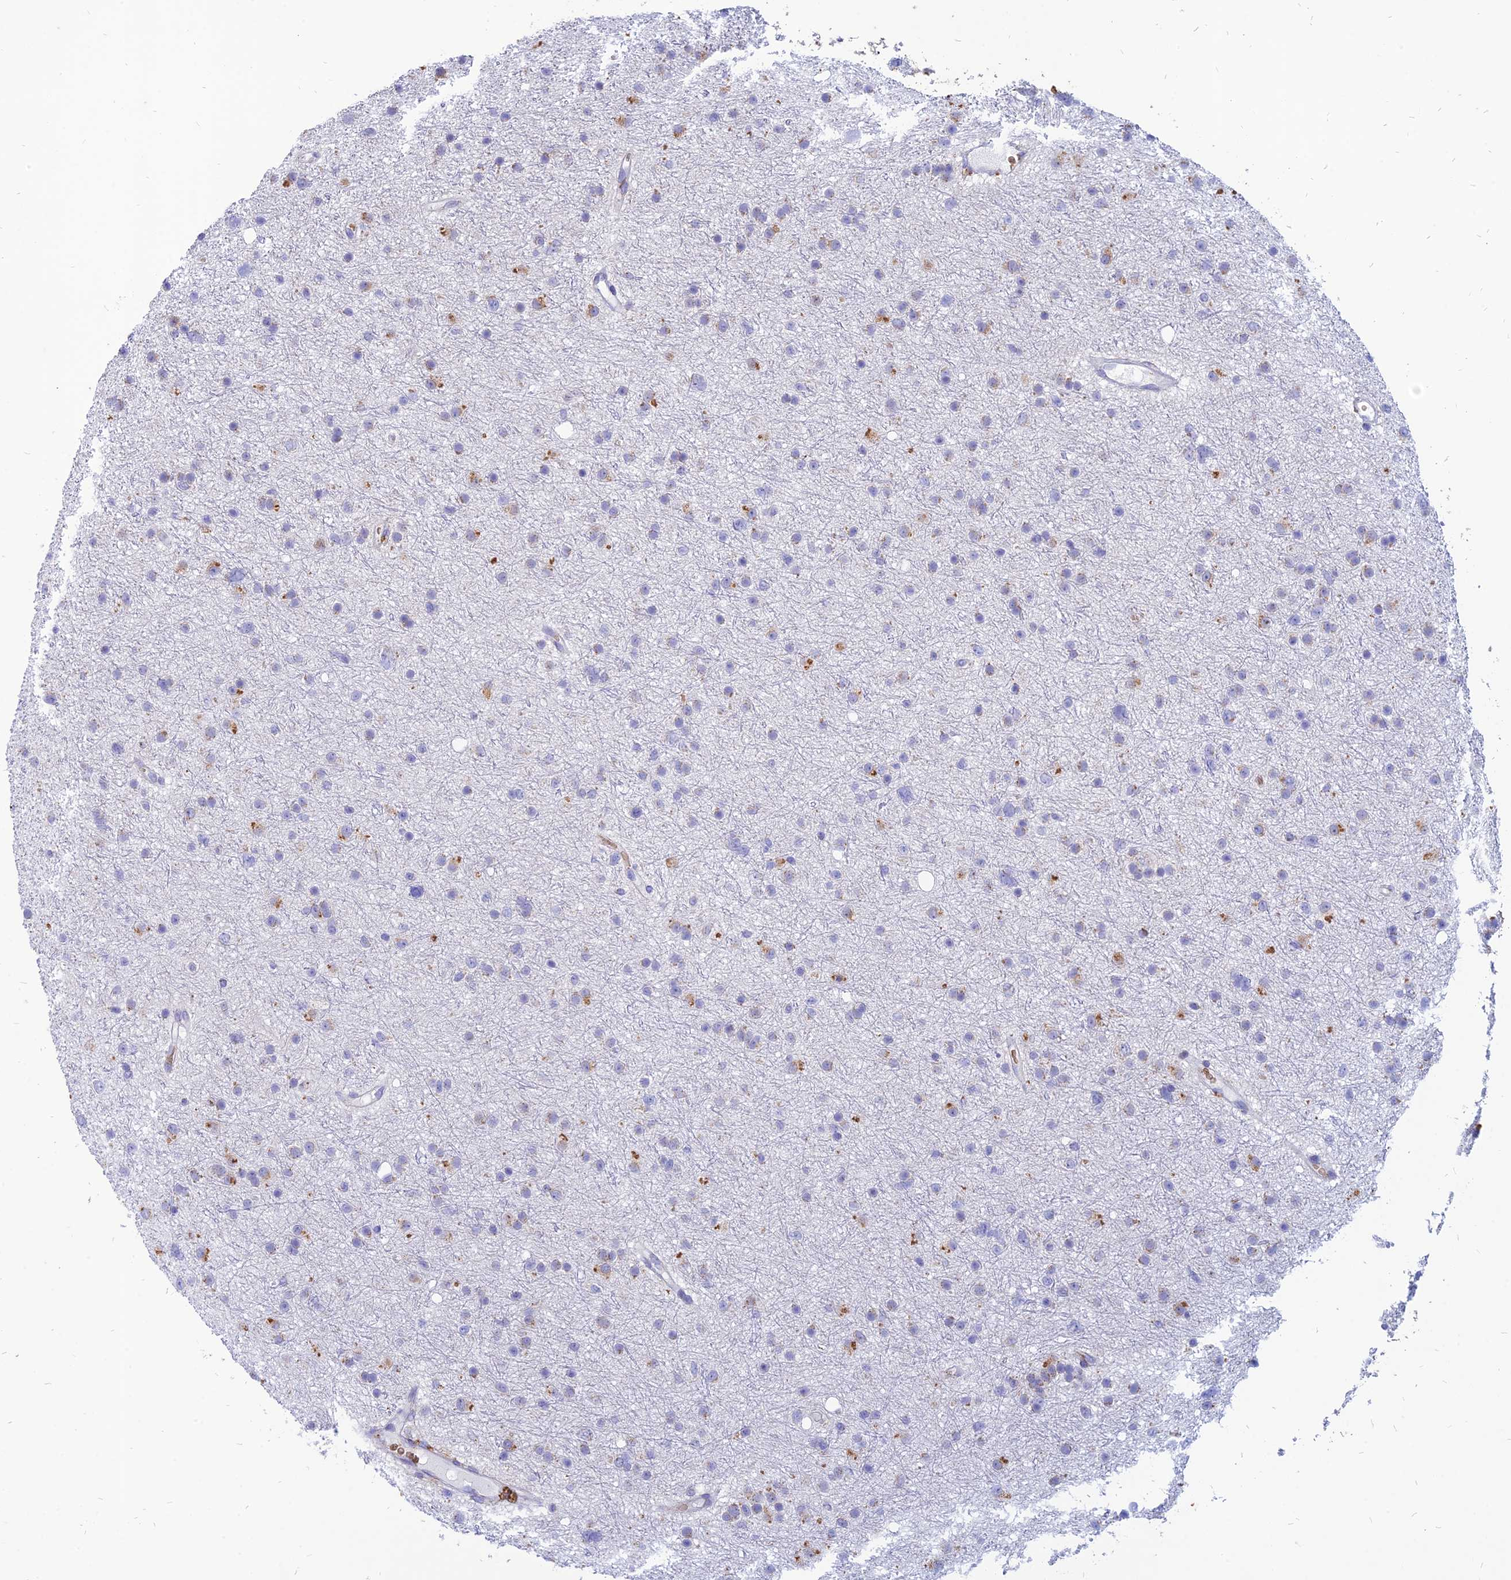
{"staining": {"intensity": "negative", "quantity": "none", "location": "none"}, "tissue": "glioma", "cell_type": "Tumor cells", "image_type": "cancer", "snomed": [{"axis": "morphology", "description": "Glioma, malignant, Low grade"}, {"axis": "topography", "description": "Cerebral cortex"}], "caption": "Tumor cells show no significant staining in malignant low-grade glioma.", "gene": "HHAT", "patient": {"sex": "female", "age": 39}}